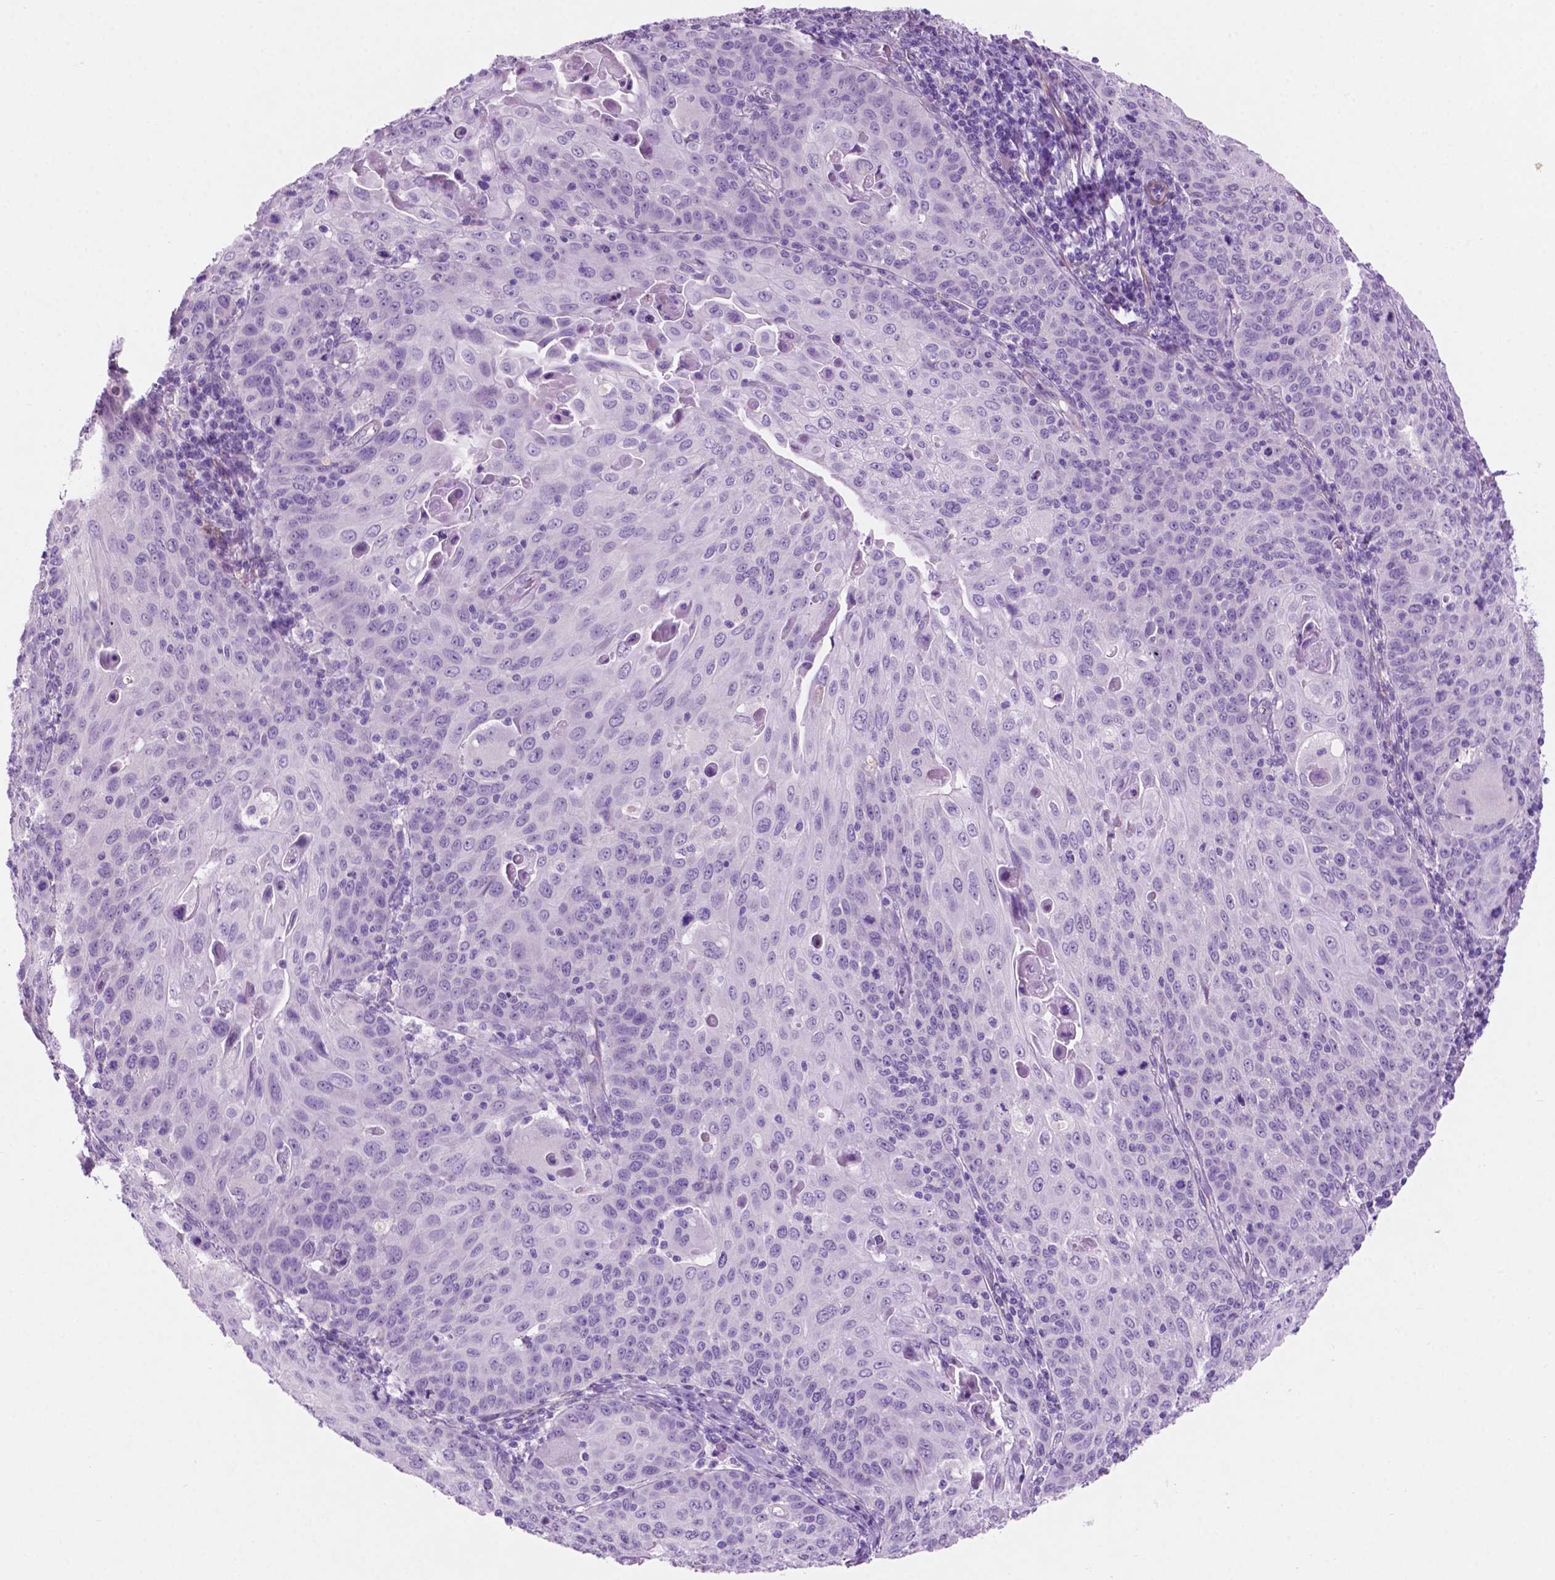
{"staining": {"intensity": "negative", "quantity": "none", "location": "none"}, "tissue": "cervical cancer", "cell_type": "Tumor cells", "image_type": "cancer", "snomed": [{"axis": "morphology", "description": "Squamous cell carcinoma, NOS"}, {"axis": "topography", "description": "Cervix"}], "caption": "There is no significant expression in tumor cells of cervical cancer.", "gene": "ASPG", "patient": {"sex": "female", "age": 65}}